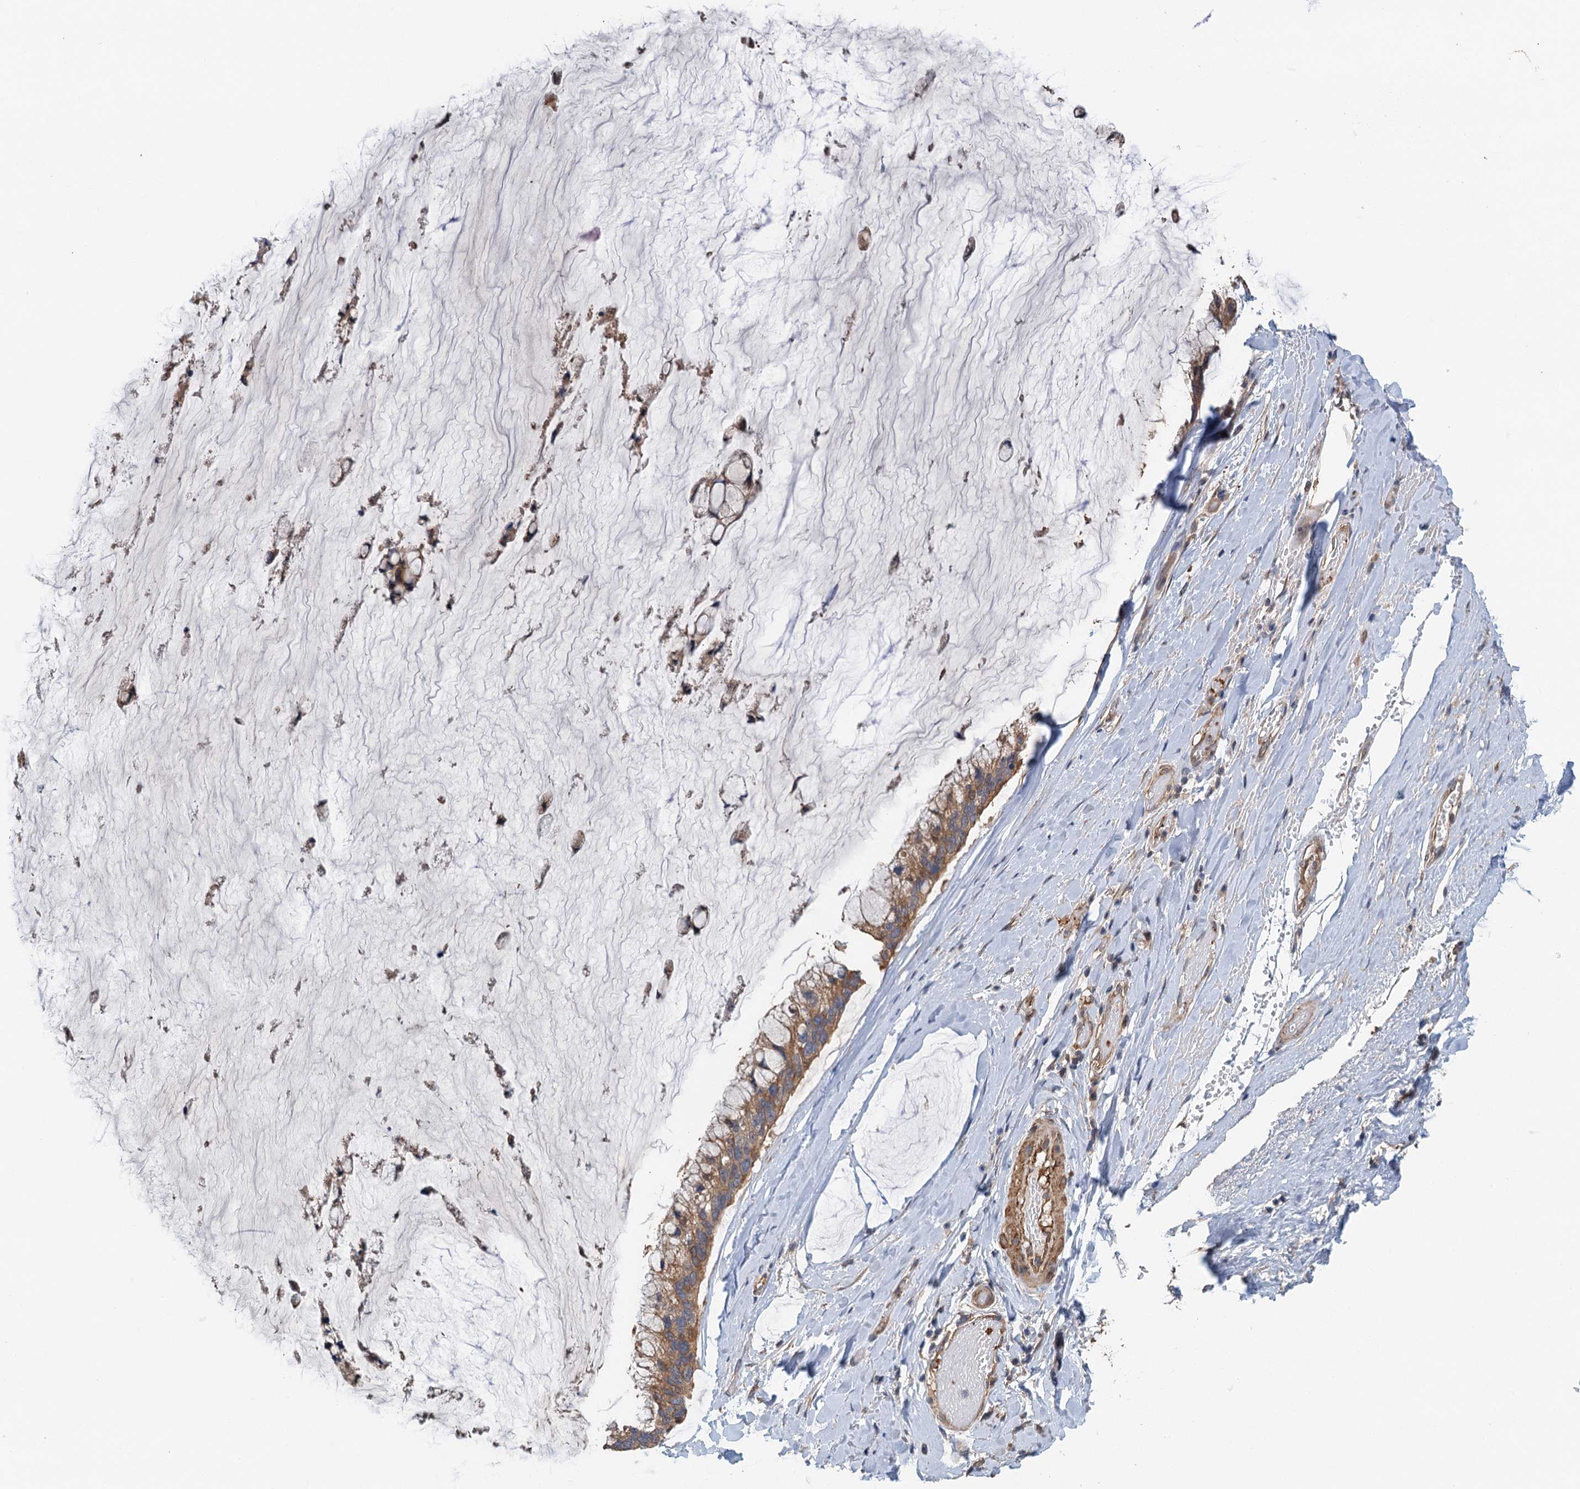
{"staining": {"intensity": "moderate", "quantity": ">75%", "location": "cytoplasmic/membranous"}, "tissue": "ovarian cancer", "cell_type": "Tumor cells", "image_type": "cancer", "snomed": [{"axis": "morphology", "description": "Cystadenocarcinoma, mucinous, NOS"}, {"axis": "topography", "description": "Ovary"}], "caption": "Ovarian cancer (mucinous cystadenocarcinoma) stained with IHC demonstrates moderate cytoplasmic/membranous positivity in approximately >75% of tumor cells. (brown staining indicates protein expression, while blue staining denotes nuclei).", "gene": "MEAK7", "patient": {"sex": "female", "age": 39}}